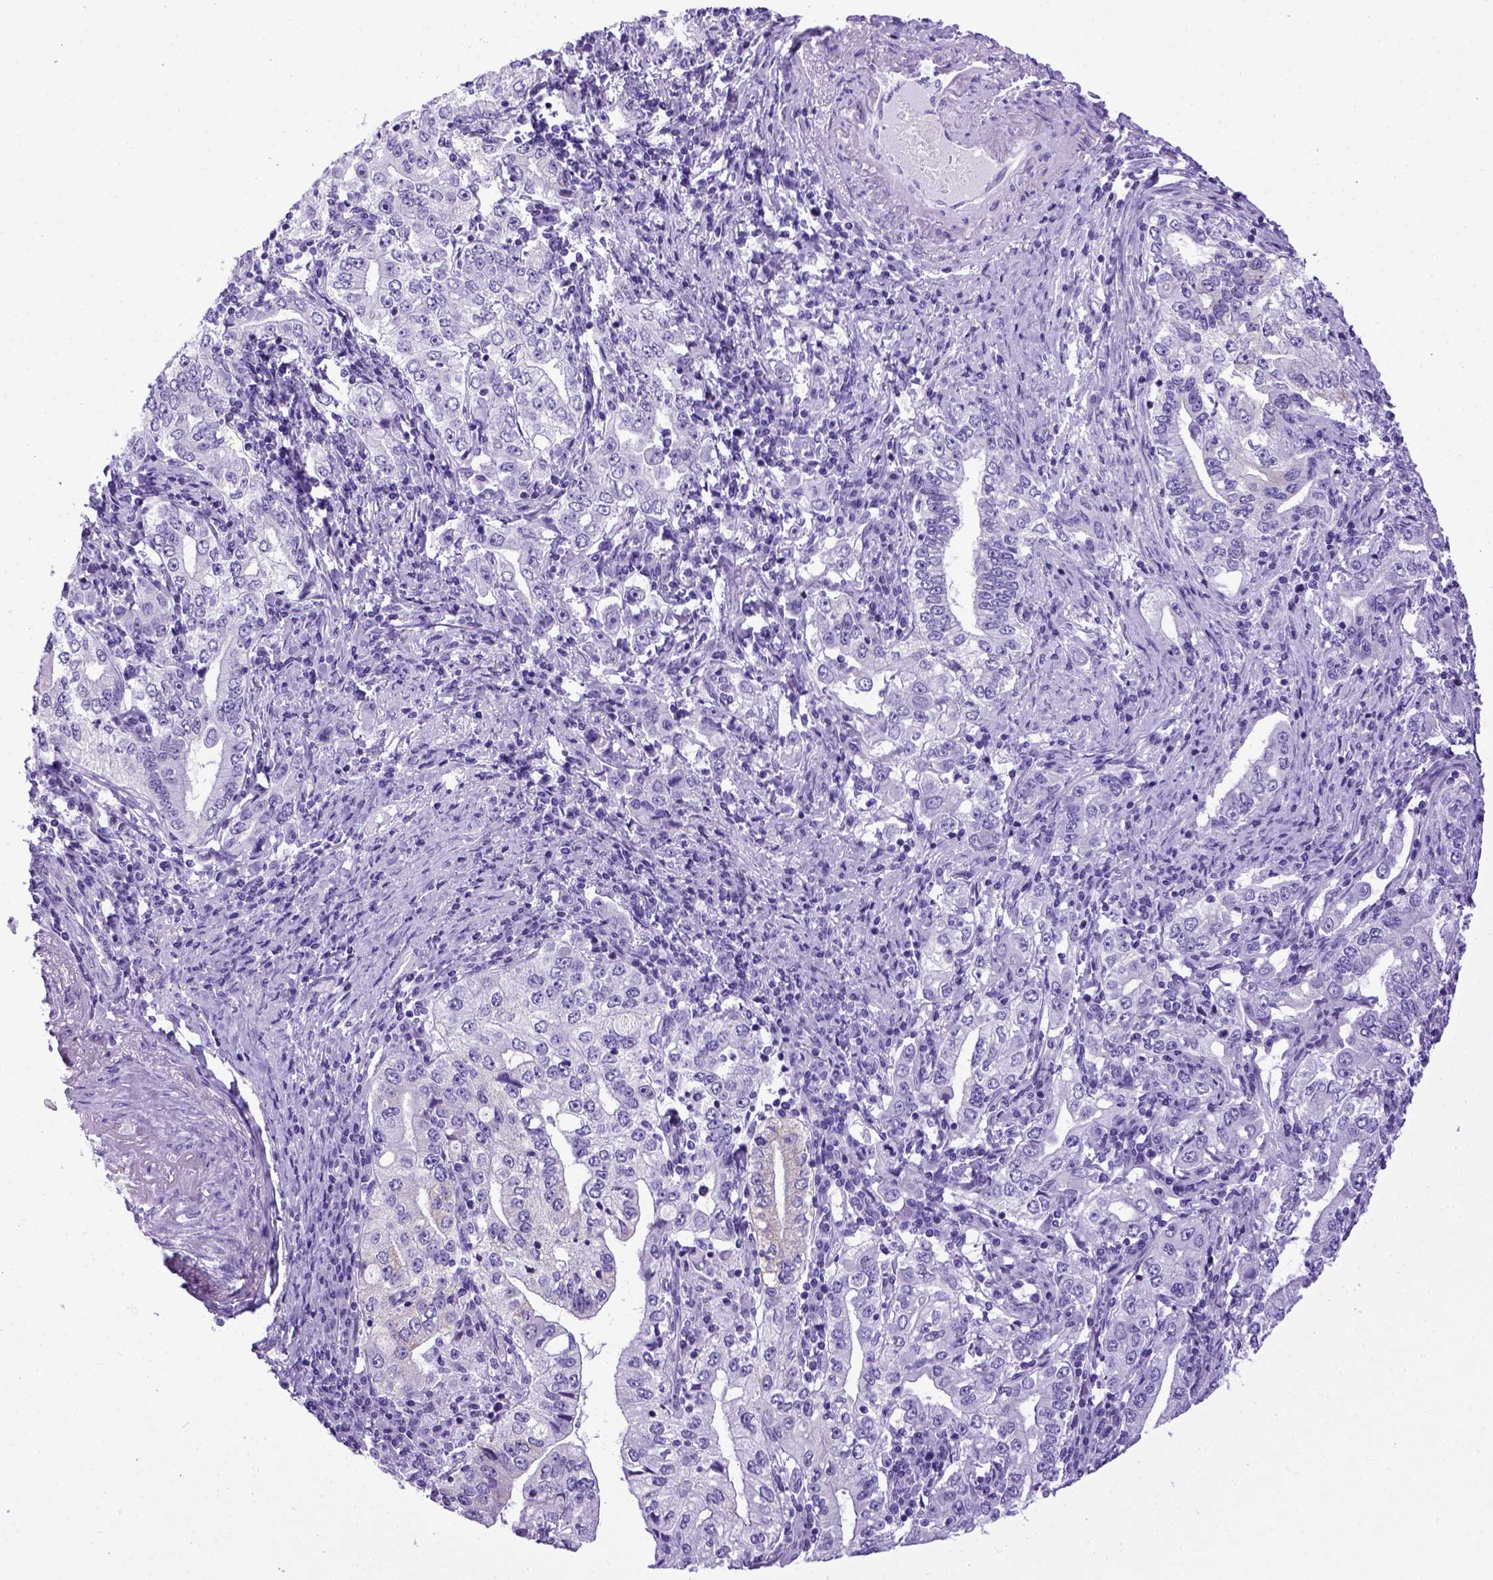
{"staining": {"intensity": "weak", "quantity": "<25%", "location": "cytoplasmic/membranous"}, "tissue": "stomach cancer", "cell_type": "Tumor cells", "image_type": "cancer", "snomed": [{"axis": "morphology", "description": "Adenocarcinoma, NOS"}, {"axis": "topography", "description": "Stomach, lower"}], "caption": "Human stomach adenocarcinoma stained for a protein using immunohistochemistry (IHC) exhibits no expression in tumor cells.", "gene": "ADAM12", "patient": {"sex": "female", "age": 72}}